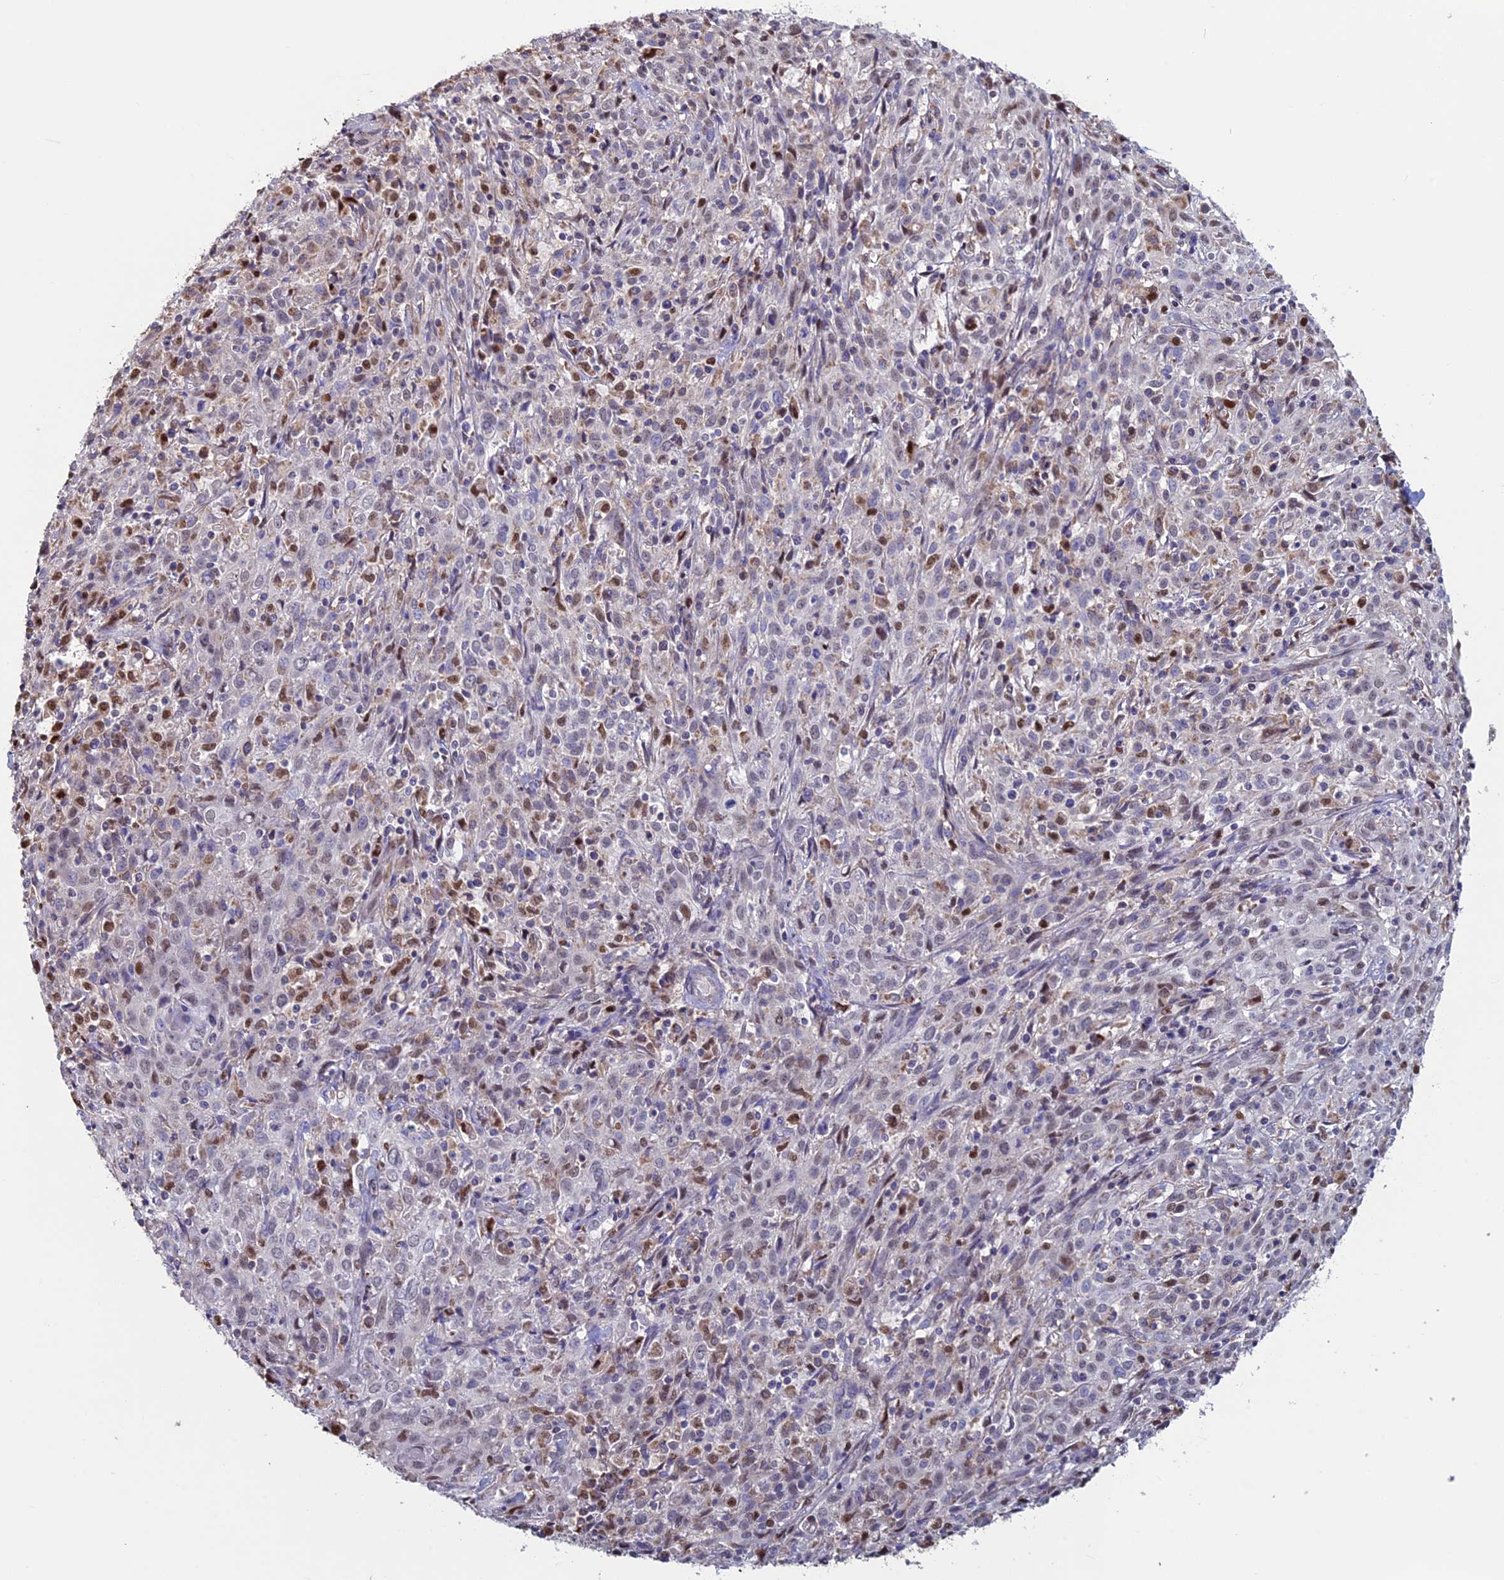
{"staining": {"intensity": "negative", "quantity": "none", "location": "none"}, "tissue": "cervical cancer", "cell_type": "Tumor cells", "image_type": "cancer", "snomed": [{"axis": "morphology", "description": "Squamous cell carcinoma, NOS"}, {"axis": "topography", "description": "Cervix"}], "caption": "High magnification brightfield microscopy of cervical squamous cell carcinoma stained with DAB (brown) and counterstained with hematoxylin (blue): tumor cells show no significant positivity.", "gene": "ACSS1", "patient": {"sex": "female", "age": 57}}